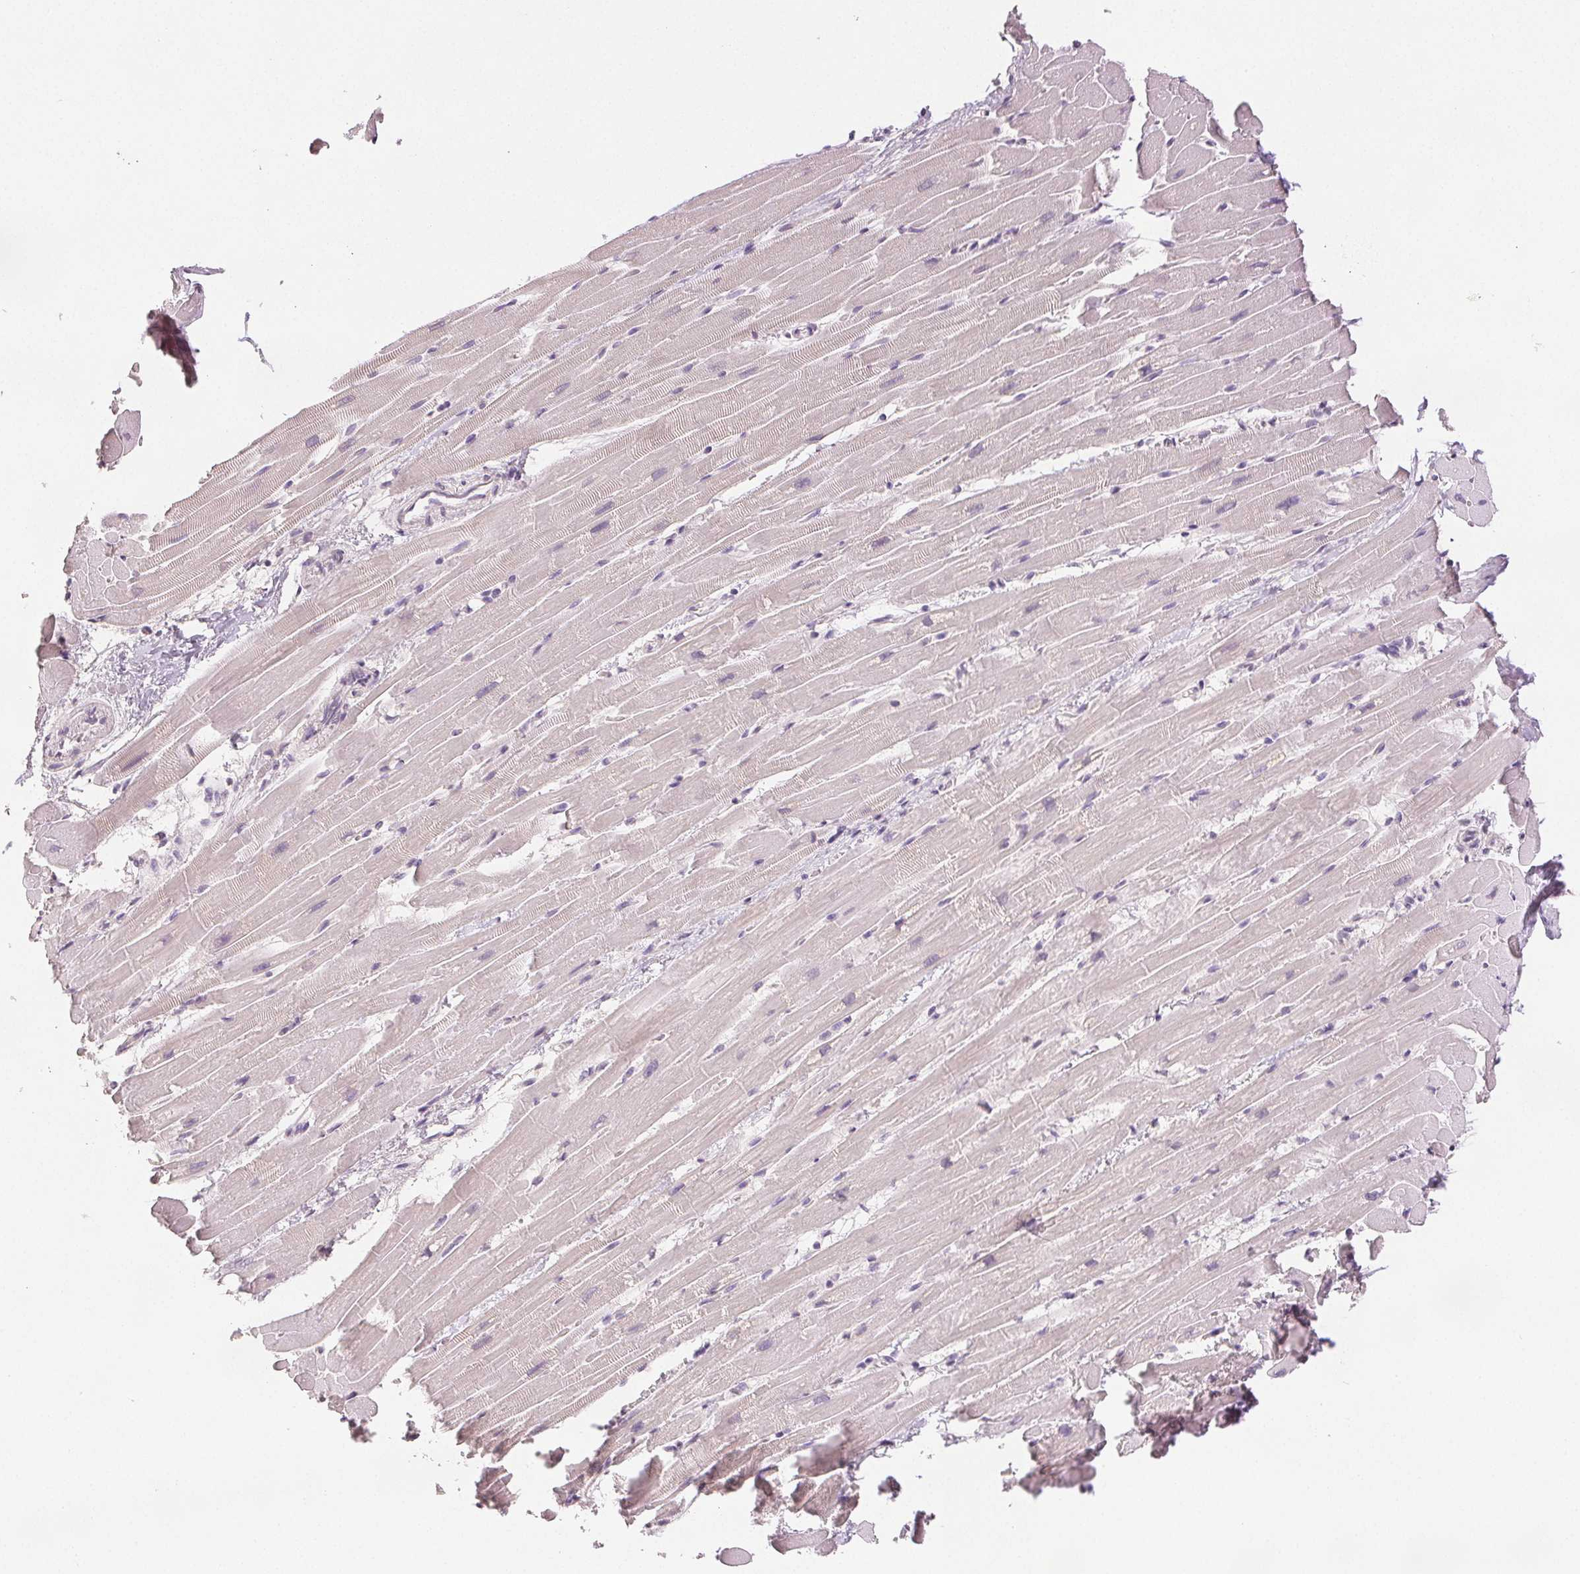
{"staining": {"intensity": "negative", "quantity": "none", "location": "none"}, "tissue": "heart muscle", "cell_type": "Cardiomyocytes", "image_type": "normal", "snomed": [{"axis": "morphology", "description": "Normal tissue, NOS"}, {"axis": "topography", "description": "Heart"}], "caption": "High power microscopy micrograph of an immunohistochemistry (IHC) photomicrograph of normal heart muscle, revealing no significant staining in cardiomyocytes.", "gene": "SCGN", "patient": {"sex": "male", "age": 37}}